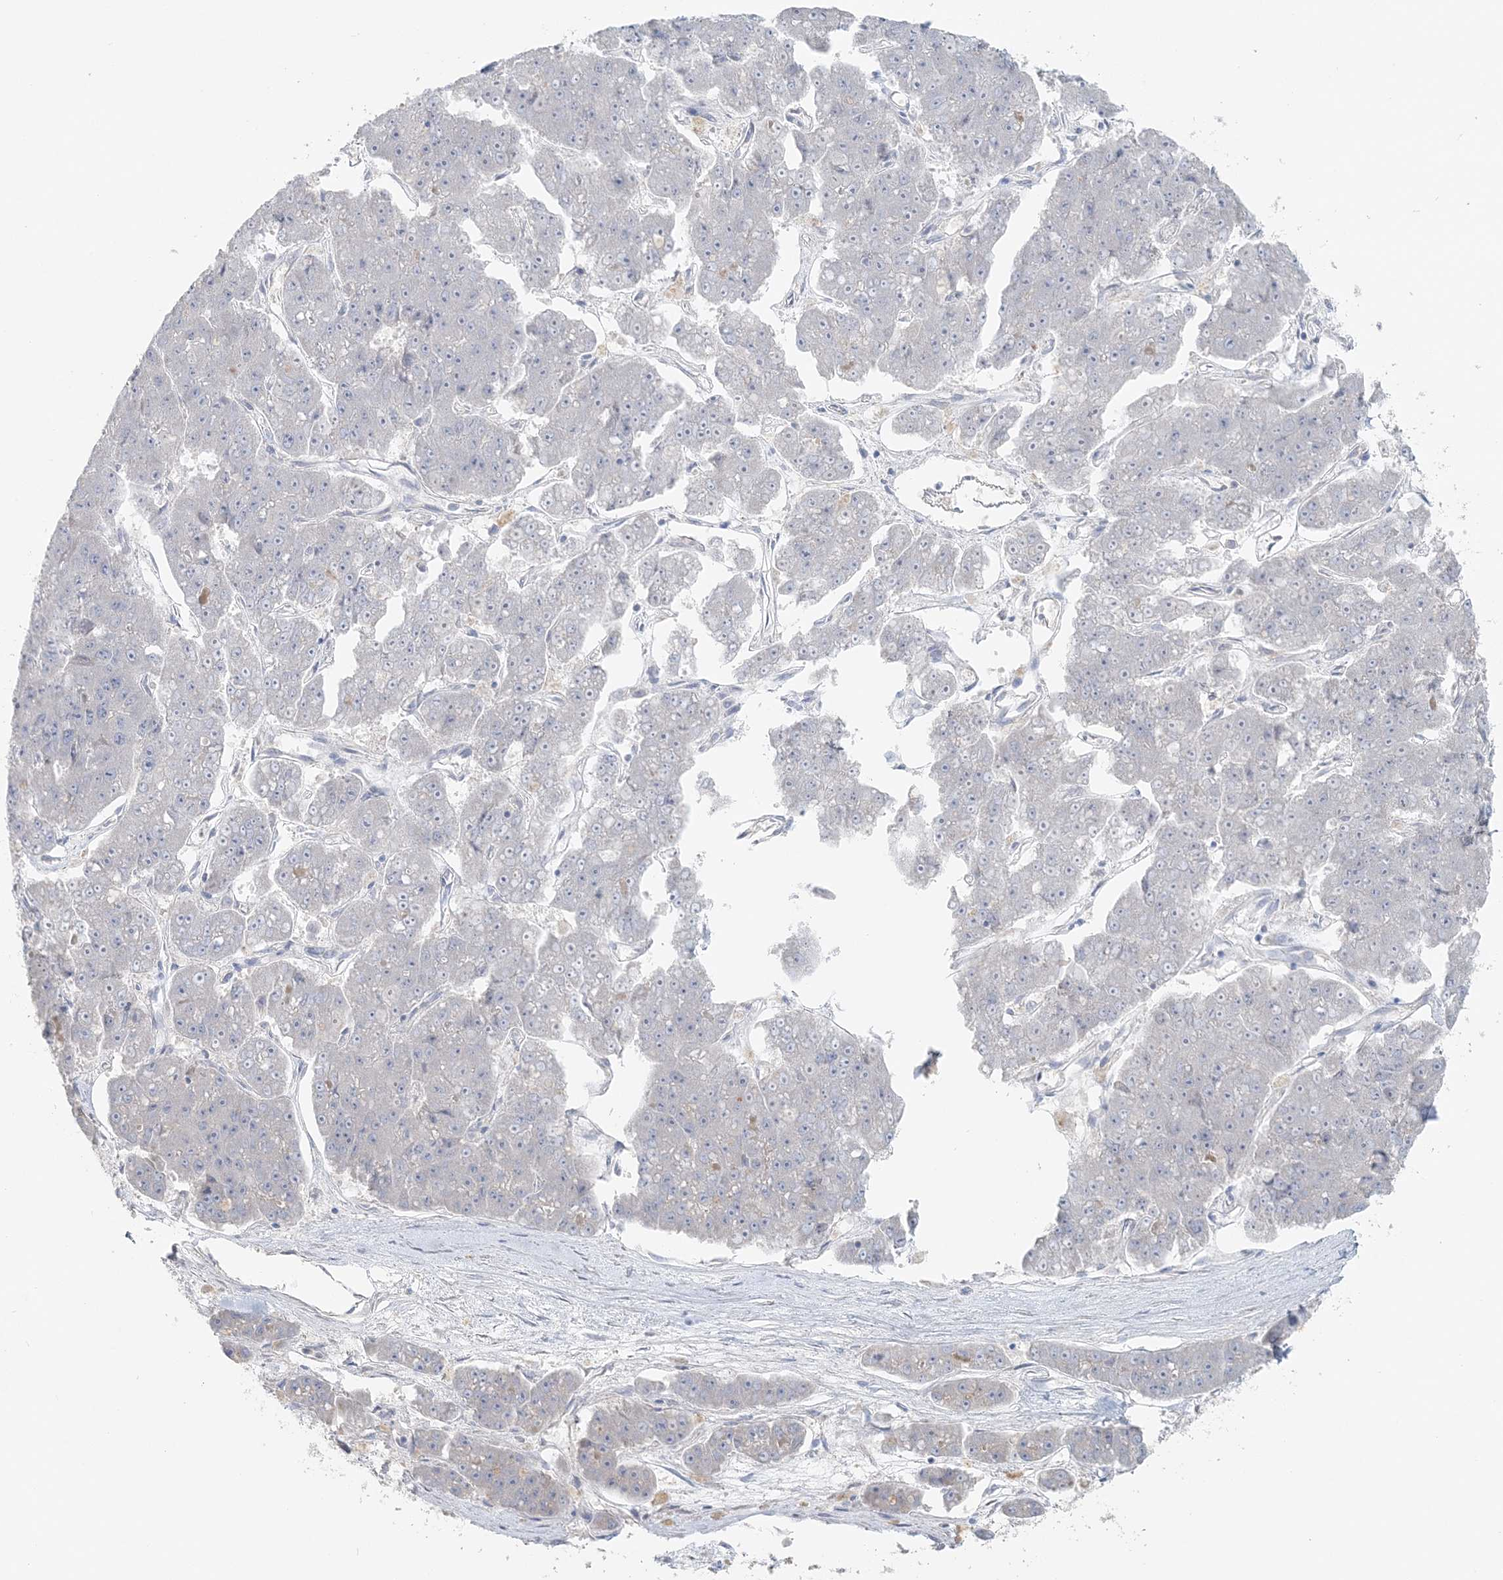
{"staining": {"intensity": "negative", "quantity": "none", "location": "none"}, "tissue": "pancreatic cancer", "cell_type": "Tumor cells", "image_type": "cancer", "snomed": [{"axis": "morphology", "description": "Adenocarcinoma, NOS"}, {"axis": "topography", "description": "Pancreas"}], "caption": "Human pancreatic cancer (adenocarcinoma) stained for a protein using immunohistochemistry (IHC) shows no expression in tumor cells.", "gene": "TBC1D5", "patient": {"sex": "male", "age": 50}}